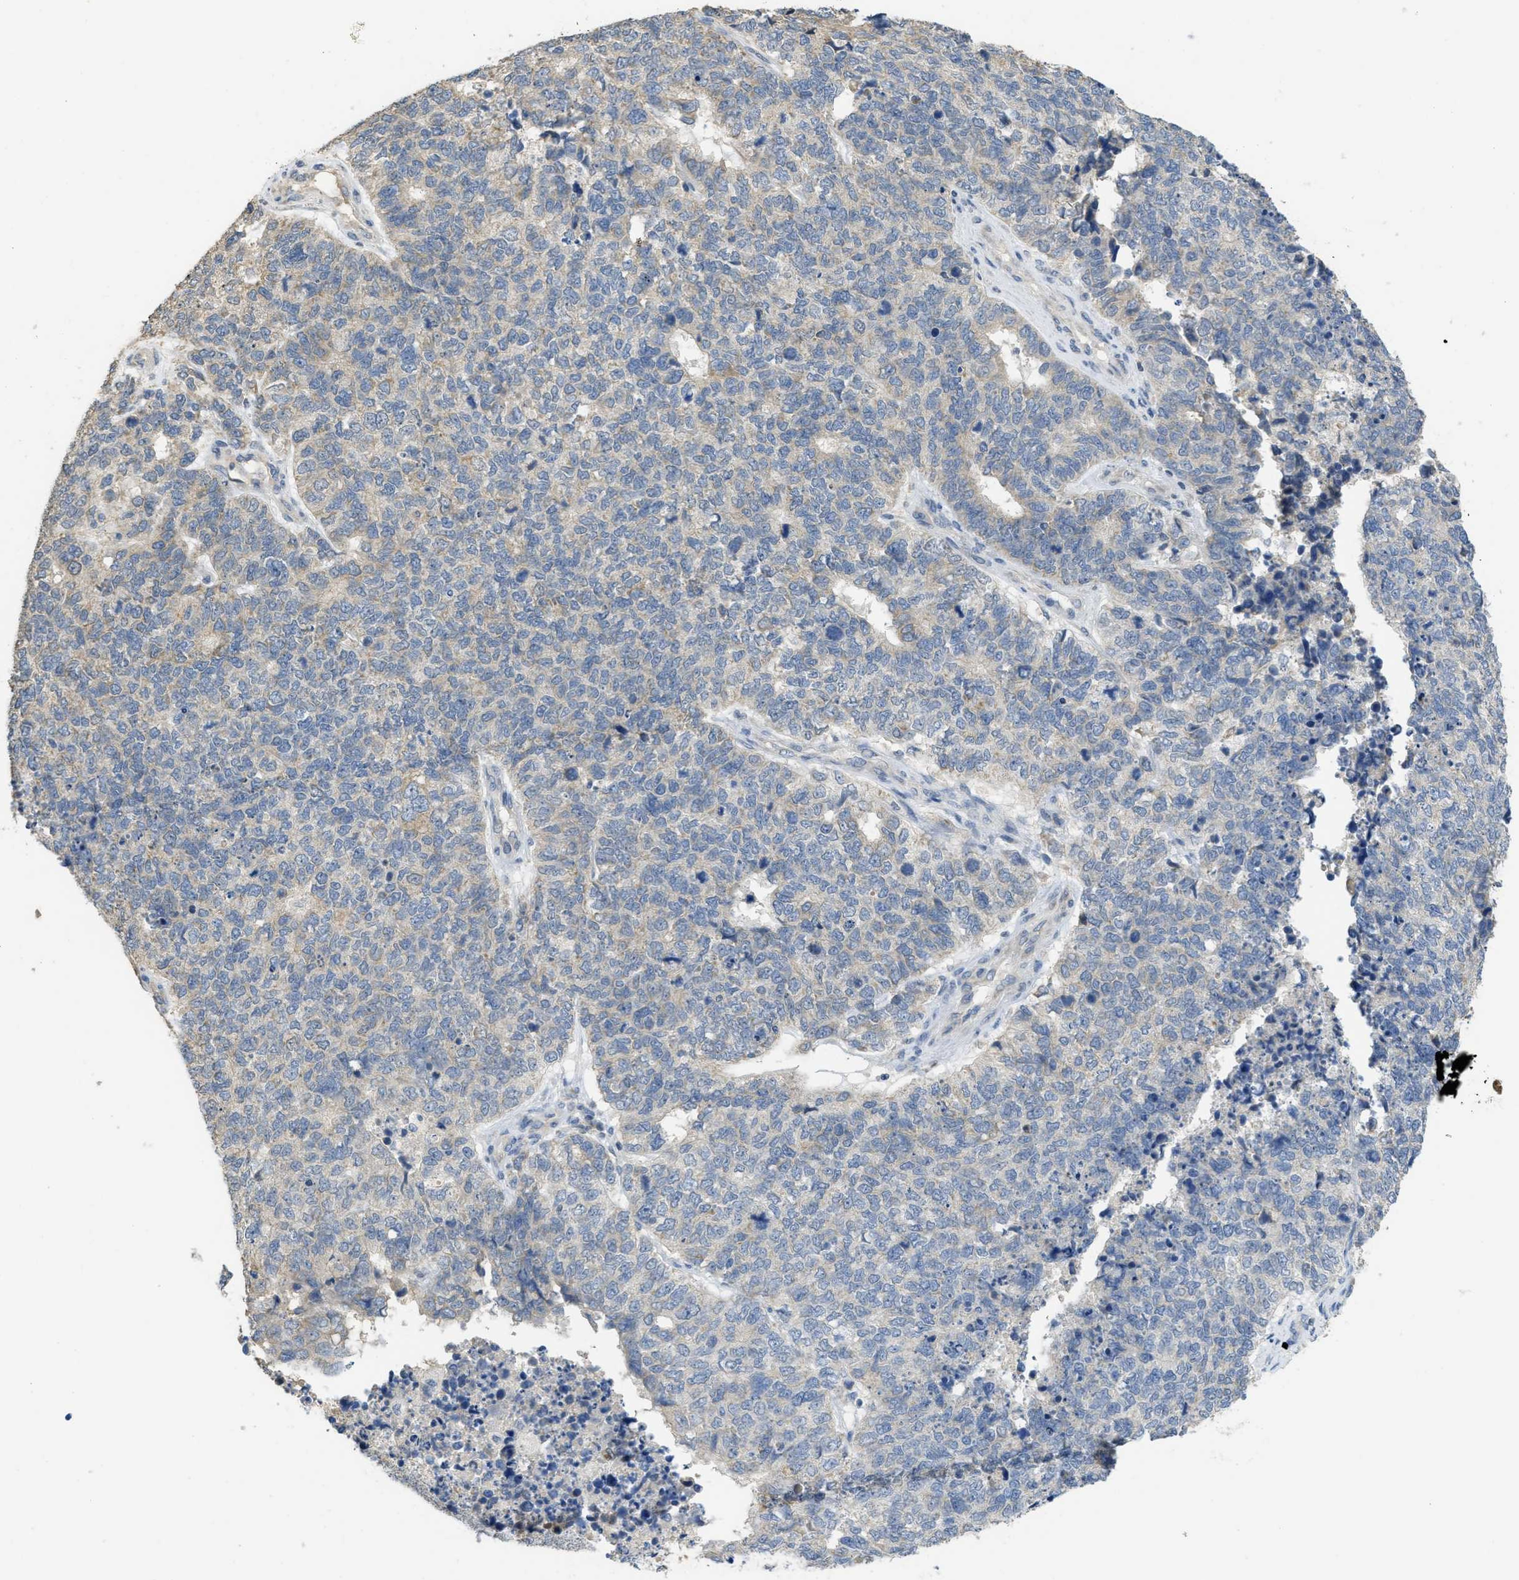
{"staining": {"intensity": "weak", "quantity": "<25%", "location": "cytoplasmic/membranous"}, "tissue": "cervical cancer", "cell_type": "Tumor cells", "image_type": "cancer", "snomed": [{"axis": "morphology", "description": "Squamous cell carcinoma, NOS"}, {"axis": "topography", "description": "Cervix"}], "caption": "An image of cervical cancer stained for a protein shows no brown staining in tumor cells.", "gene": "SFXN2", "patient": {"sex": "female", "age": 63}}